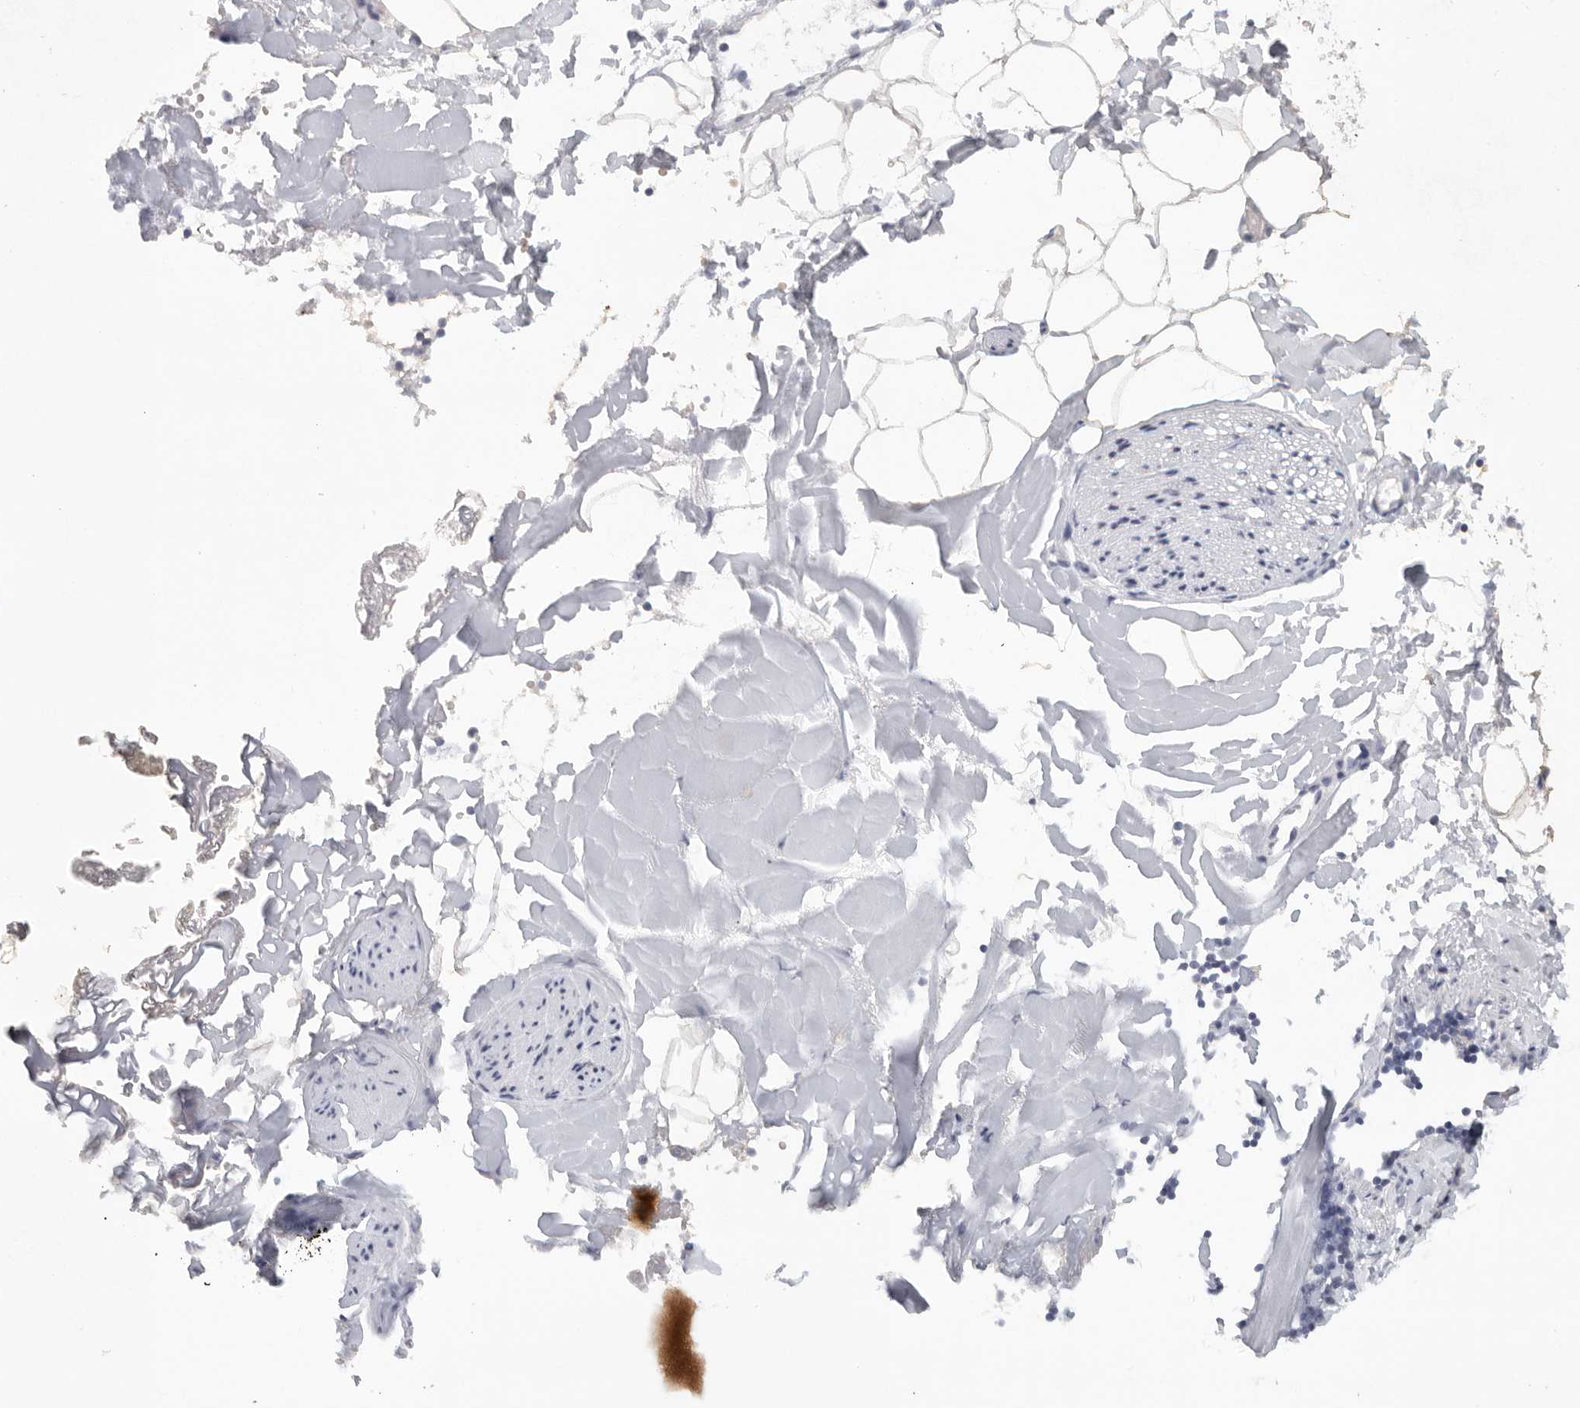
{"staining": {"intensity": "moderate", "quantity": "<25%", "location": "cytoplasmic/membranous"}, "tissue": "adipose tissue", "cell_type": "Adipocytes", "image_type": "normal", "snomed": [{"axis": "morphology", "description": "Normal tissue, NOS"}, {"axis": "morphology", "description": "Adenocarcinoma, NOS"}, {"axis": "topography", "description": "Smooth muscle"}, {"axis": "topography", "description": "Colon"}], "caption": "Immunohistochemistry (IHC) micrograph of benign adipose tissue: adipose tissue stained using immunohistochemistry exhibits low levels of moderate protein expression localized specifically in the cytoplasmic/membranous of adipocytes, appearing as a cytoplasmic/membranous brown color.", "gene": "TMEM69", "patient": {"sex": "male", "age": 14}}